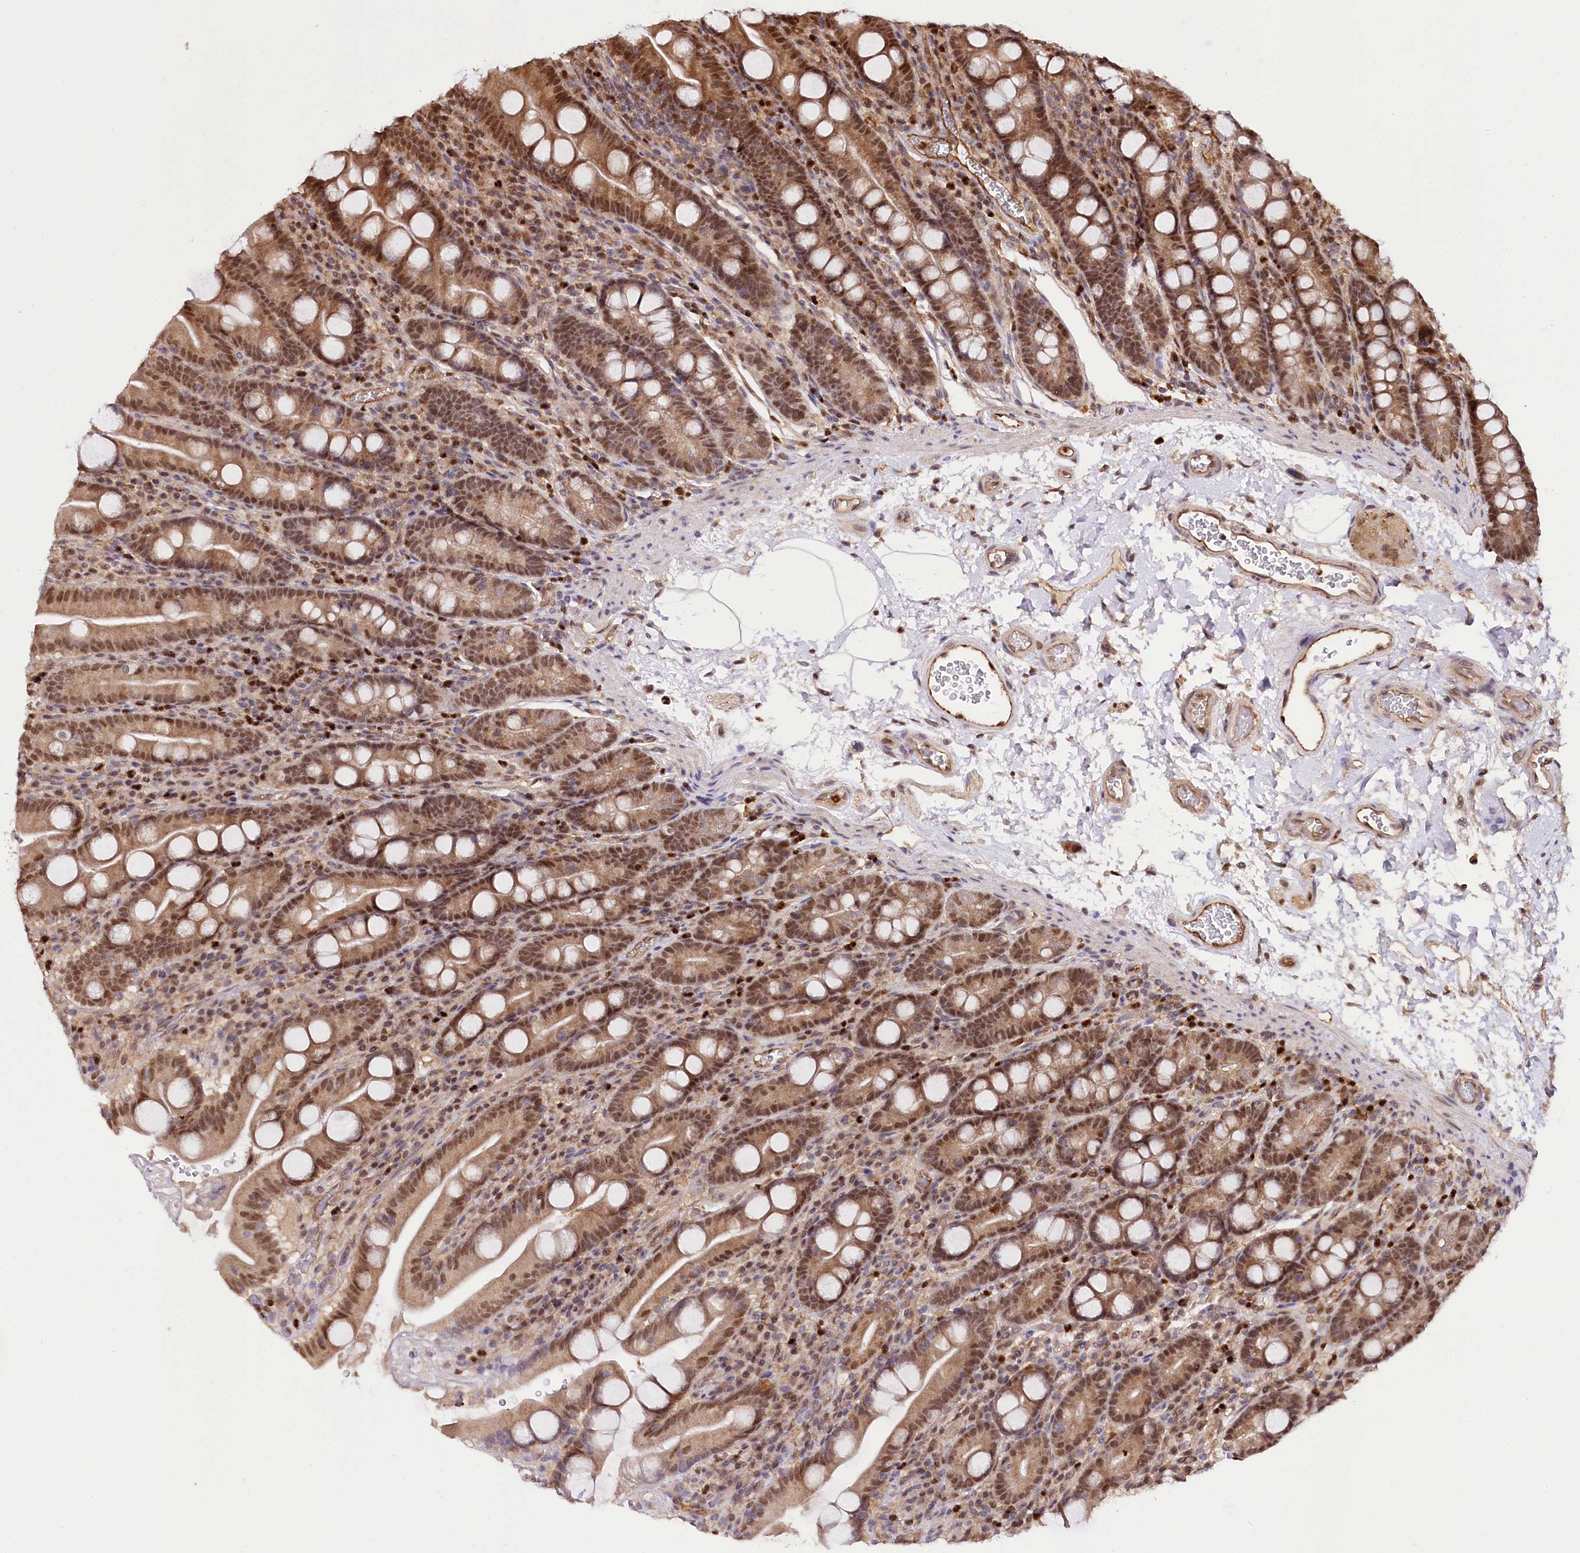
{"staining": {"intensity": "moderate", "quantity": "25%-75%", "location": "cytoplasmic/membranous,nuclear"}, "tissue": "duodenum", "cell_type": "Glandular cells", "image_type": "normal", "snomed": [{"axis": "morphology", "description": "Normal tissue, NOS"}, {"axis": "topography", "description": "Duodenum"}], "caption": "Immunohistochemical staining of benign human duodenum exhibits medium levels of moderate cytoplasmic/membranous,nuclear staining in about 25%-75% of glandular cells. The staining is performed using DAB brown chromogen to label protein expression. The nuclei are counter-stained blue using hematoxylin.", "gene": "GNL3L", "patient": {"sex": "male", "age": 35}}